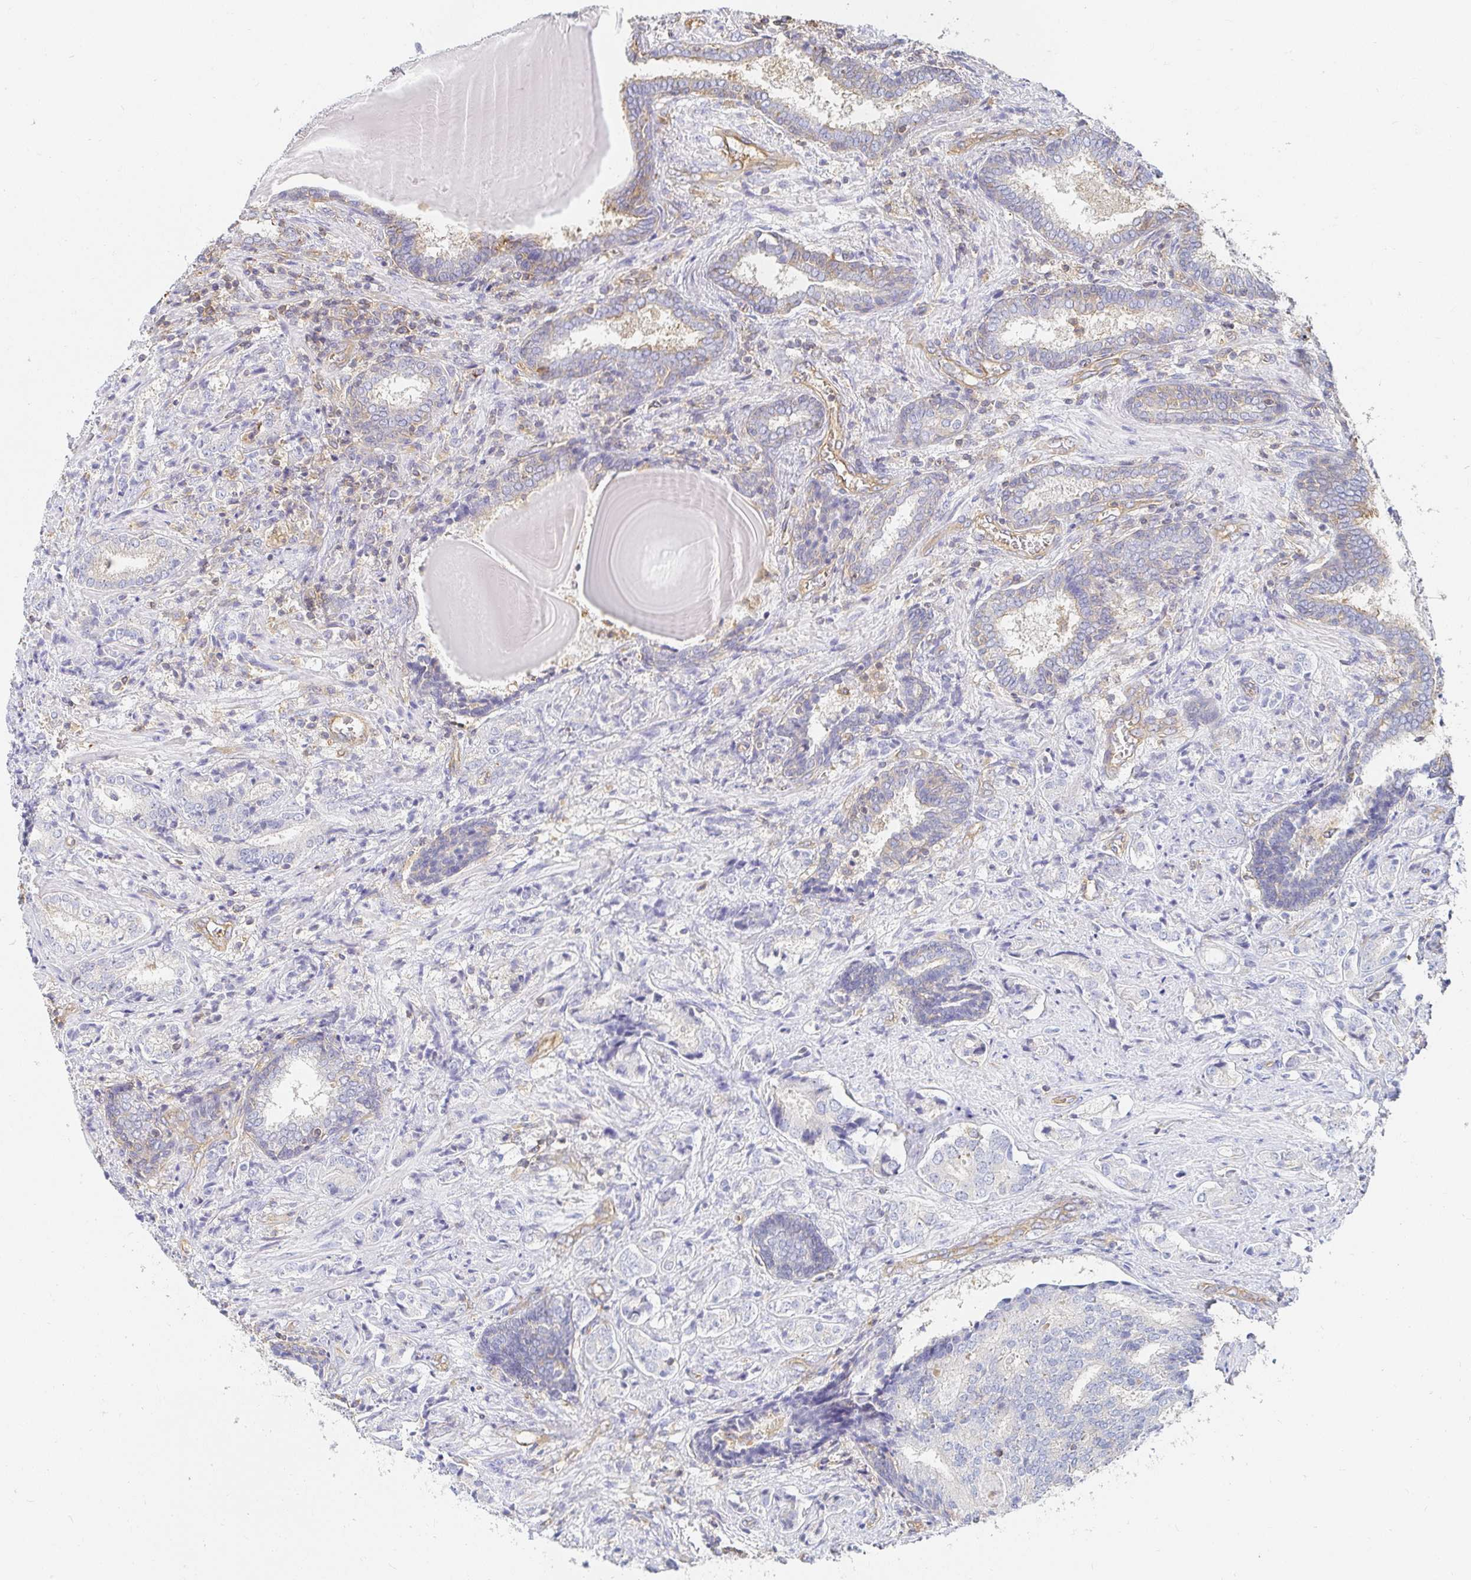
{"staining": {"intensity": "negative", "quantity": "none", "location": "none"}, "tissue": "prostate cancer", "cell_type": "Tumor cells", "image_type": "cancer", "snomed": [{"axis": "morphology", "description": "Adenocarcinoma, High grade"}, {"axis": "topography", "description": "Prostate"}], "caption": "DAB immunohistochemical staining of human prostate cancer (adenocarcinoma (high-grade)) shows no significant positivity in tumor cells.", "gene": "TSPAN19", "patient": {"sex": "male", "age": 62}}